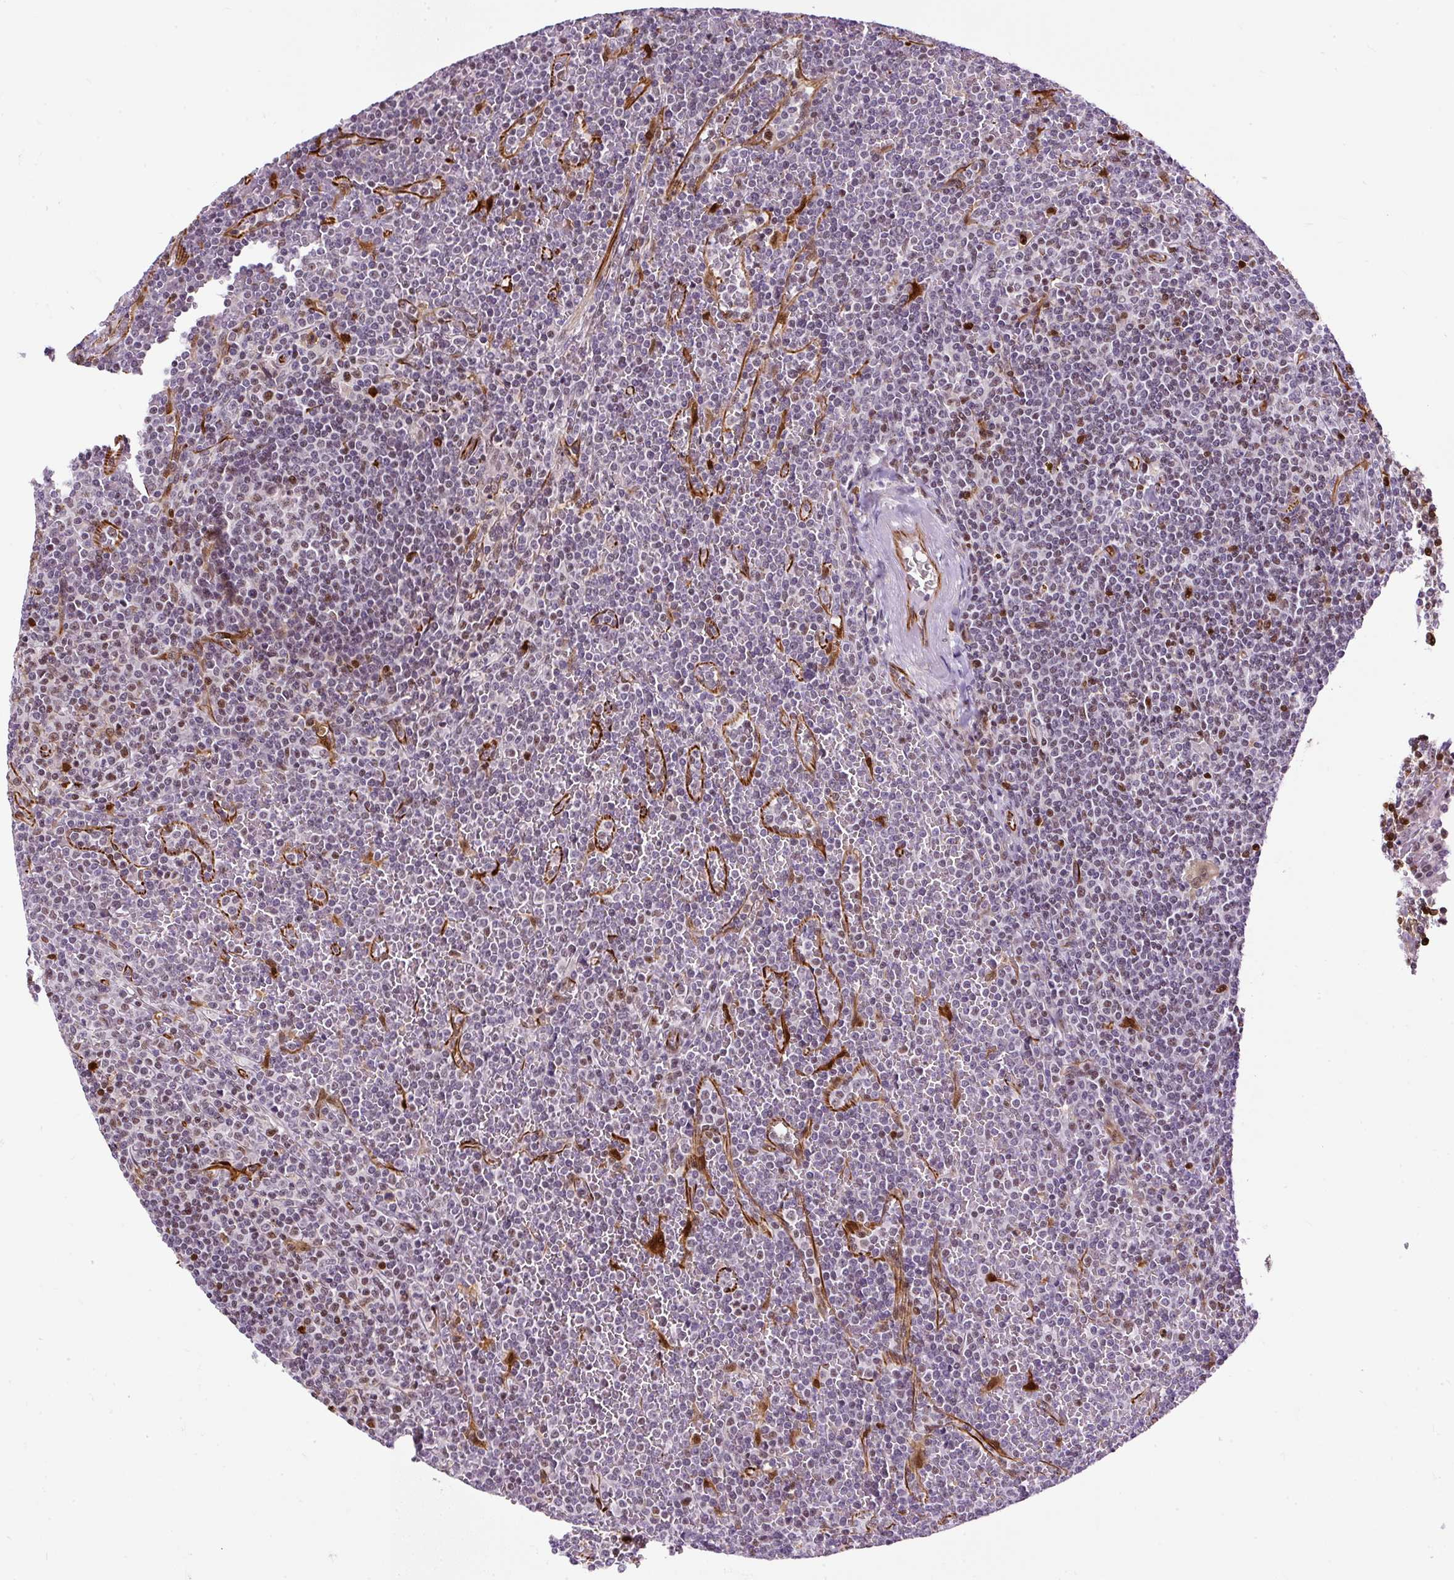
{"staining": {"intensity": "negative", "quantity": "none", "location": "none"}, "tissue": "lymphoma", "cell_type": "Tumor cells", "image_type": "cancer", "snomed": [{"axis": "morphology", "description": "Malignant lymphoma, non-Hodgkin's type, Low grade"}, {"axis": "topography", "description": "Spleen"}], "caption": "Malignant lymphoma, non-Hodgkin's type (low-grade) stained for a protein using immunohistochemistry (IHC) displays no expression tumor cells.", "gene": "LUC7L2", "patient": {"sex": "female", "age": 19}}